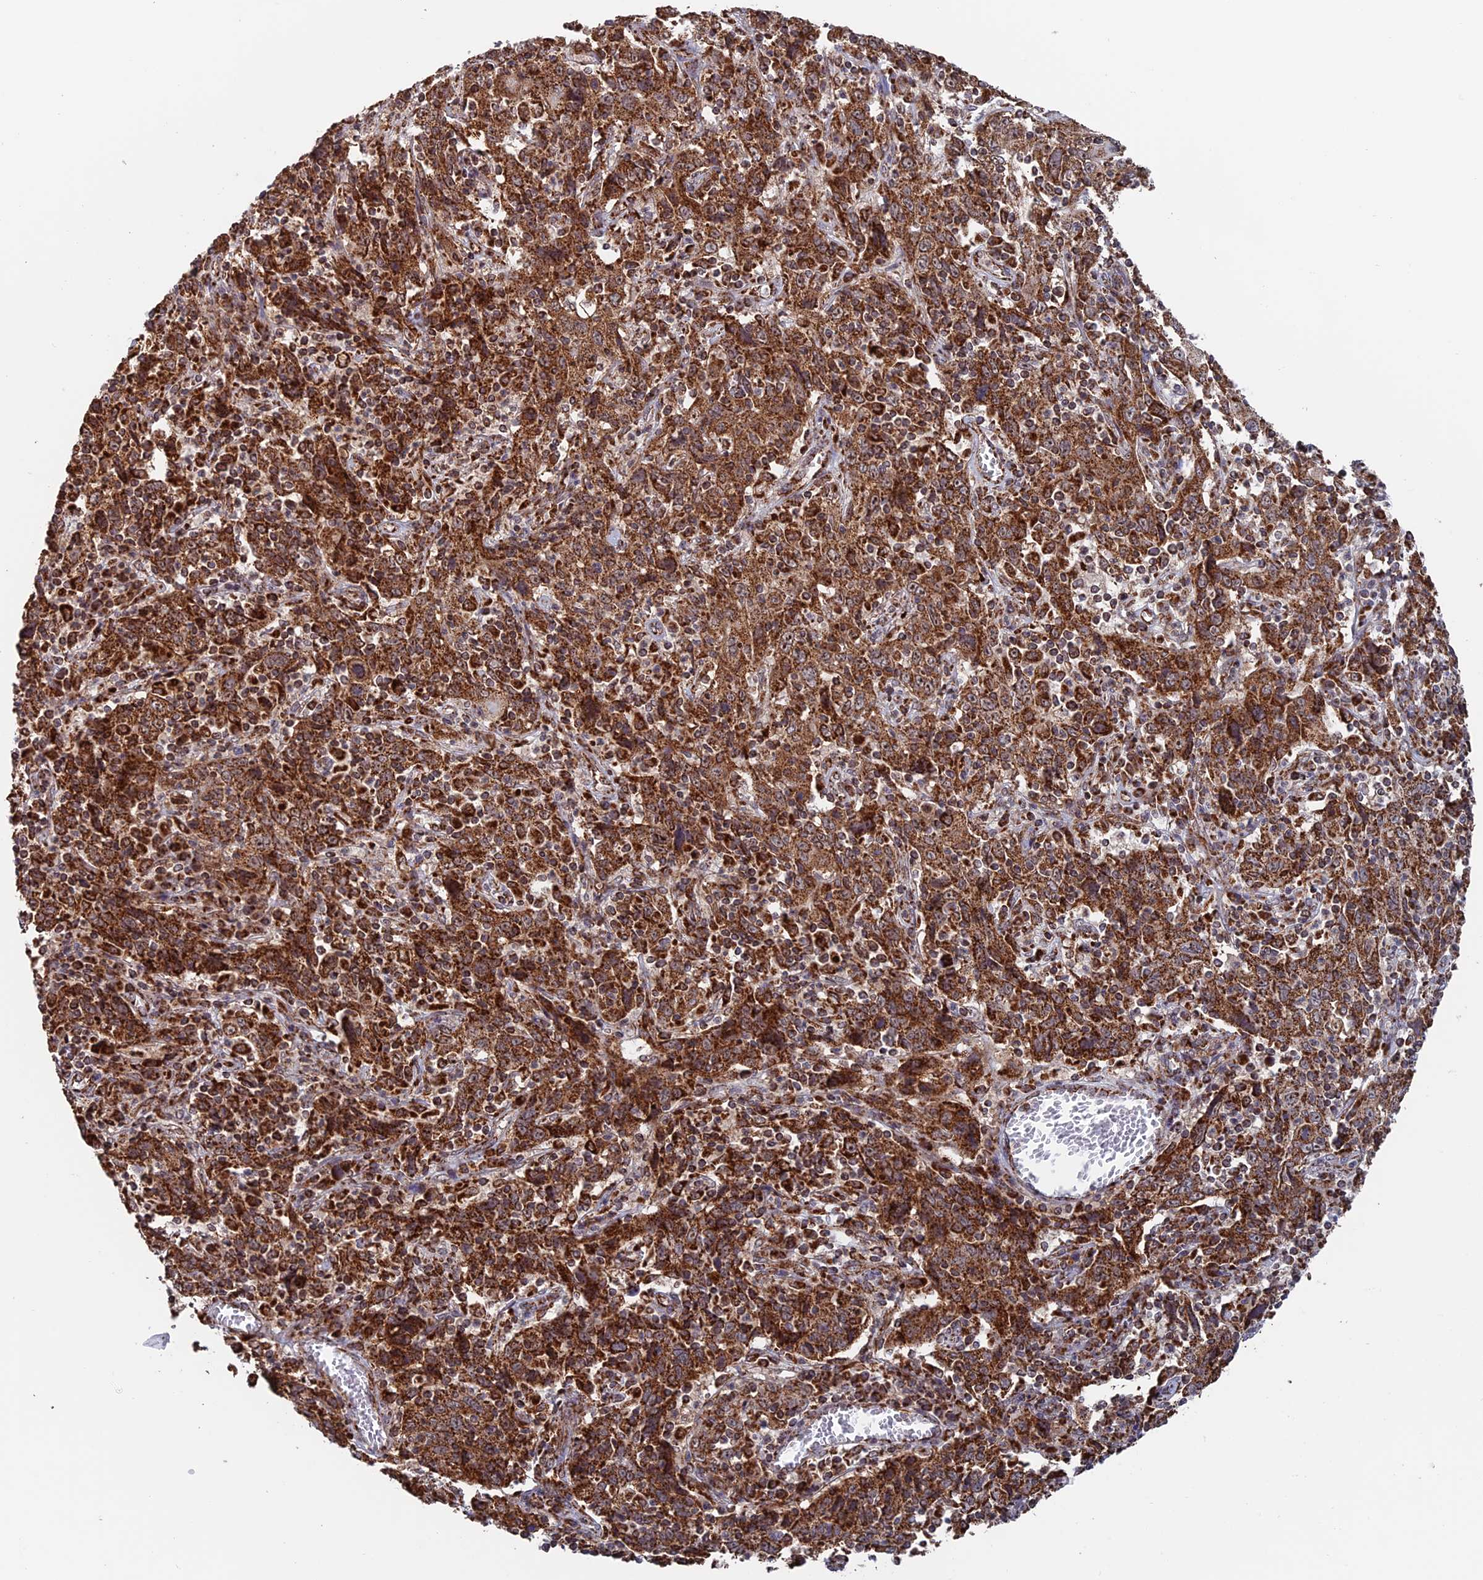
{"staining": {"intensity": "strong", "quantity": ">75%", "location": "cytoplasmic/membranous"}, "tissue": "cervical cancer", "cell_type": "Tumor cells", "image_type": "cancer", "snomed": [{"axis": "morphology", "description": "Squamous cell carcinoma, NOS"}, {"axis": "topography", "description": "Cervix"}], "caption": "IHC histopathology image of human cervical squamous cell carcinoma stained for a protein (brown), which demonstrates high levels of strong cytoplasmic/membranous staining in approximately >75% of tumor cells.", "gene": "DTYMK", "patient": {"sex": "female", "age": 46}}